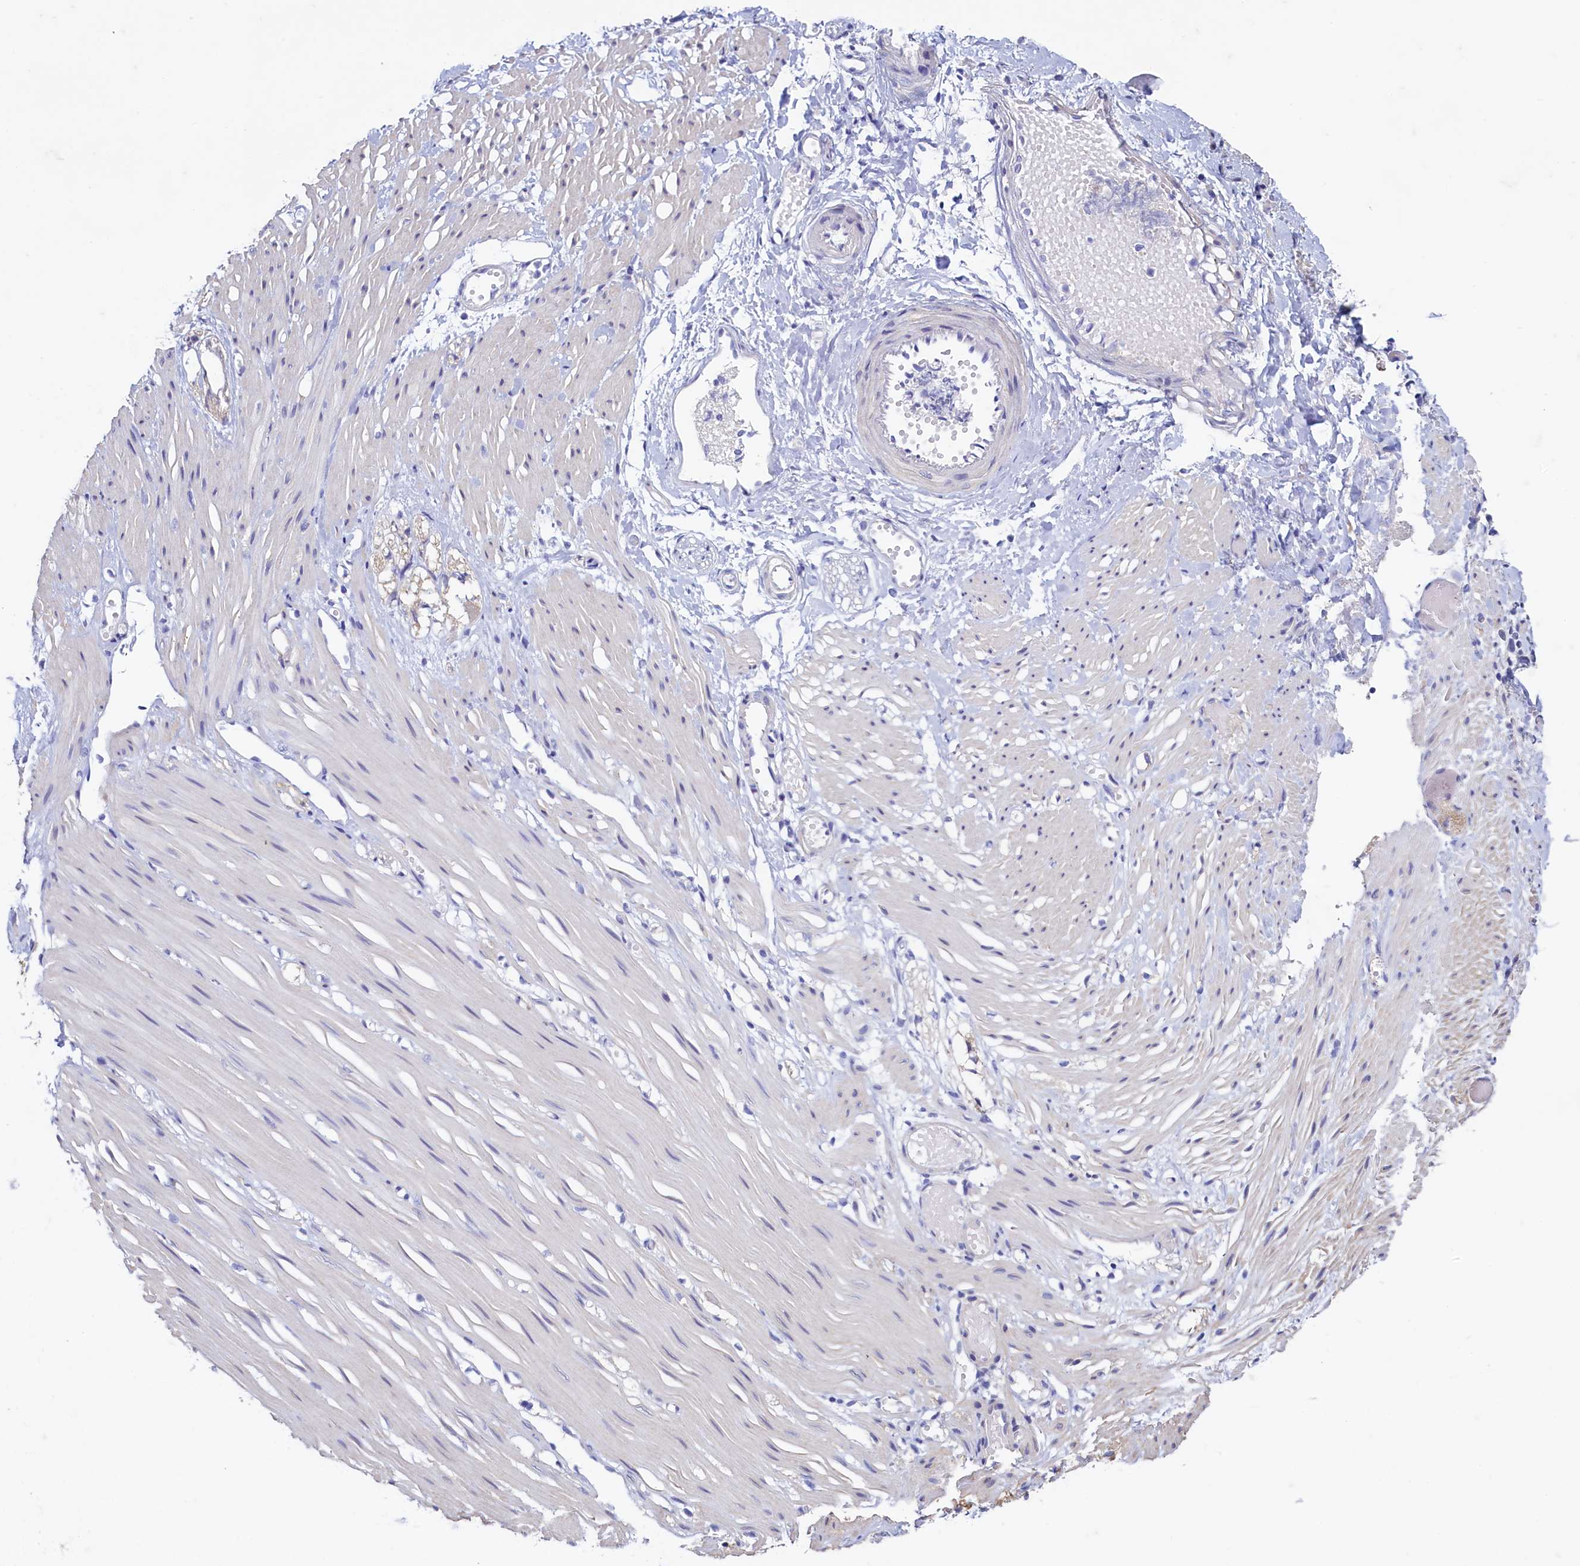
{"staining": {"intensity": "negative", "quantity": "none", "location": "none"}, "tissue": "adipose tissue", "cell_type": "Adipocytes", "image_type": "normal", "snomed": [{"axis": "morphology", "description": "Normal tissue, NOS"}, {"axis": "morphology", "description": "Adenocarcinoma, NOS"}, {"axis": "topography", "description": "Colon"}, {"axis": "topography", "description": "Peripheral nerve tissue"}], "caption": "Adipocytes show no significant positivity in benign adipose tissue. Brightfield microscopy of immunohistochemistry (IHC) stained with DAB (3,3'-diaminobenzidine) (brown) and hematoxylin (blue), captured at high magnification.", "gene": "MAP1LC3A", "patient": {"sex": "male", "age": 14}}